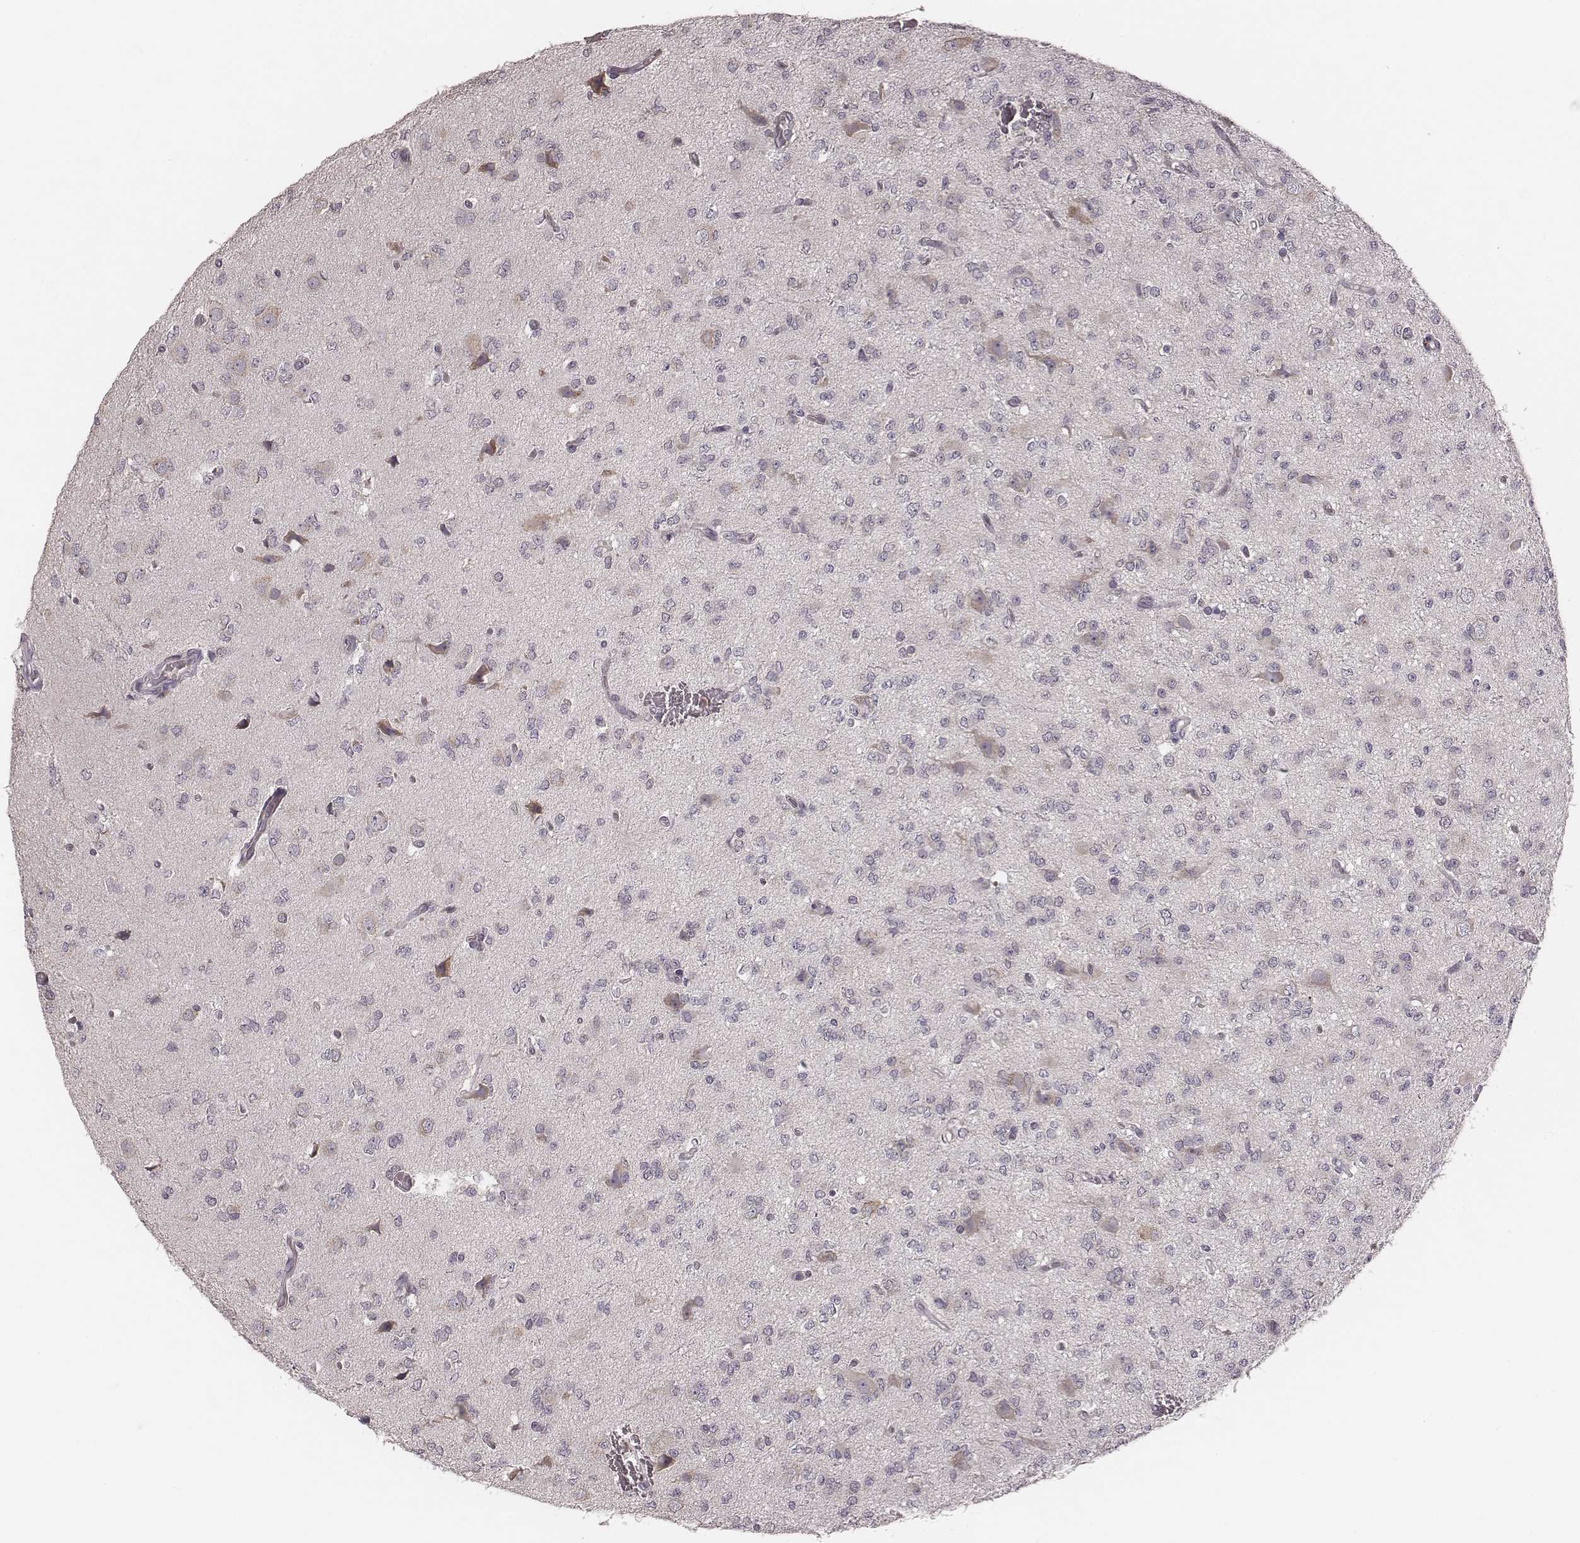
{"staining": {"intensity": "negative", "quantity": "none", "location": "none"}, "tissue": "glioma", "cell_type": "Tumor cells", "image_type": "cancer", "snomed": [{"axis": "morphology", "description": "Glioma, malignant, Low grade"}, {"axis": "topography", "description": "Brain"}], "caption": "This is an immunohistochemistry image of malignant glioma (low-grade). There is no positivity in tumor cells.", "gene": "P2RX5", "patient": {"sex": "male", "age": 27}}